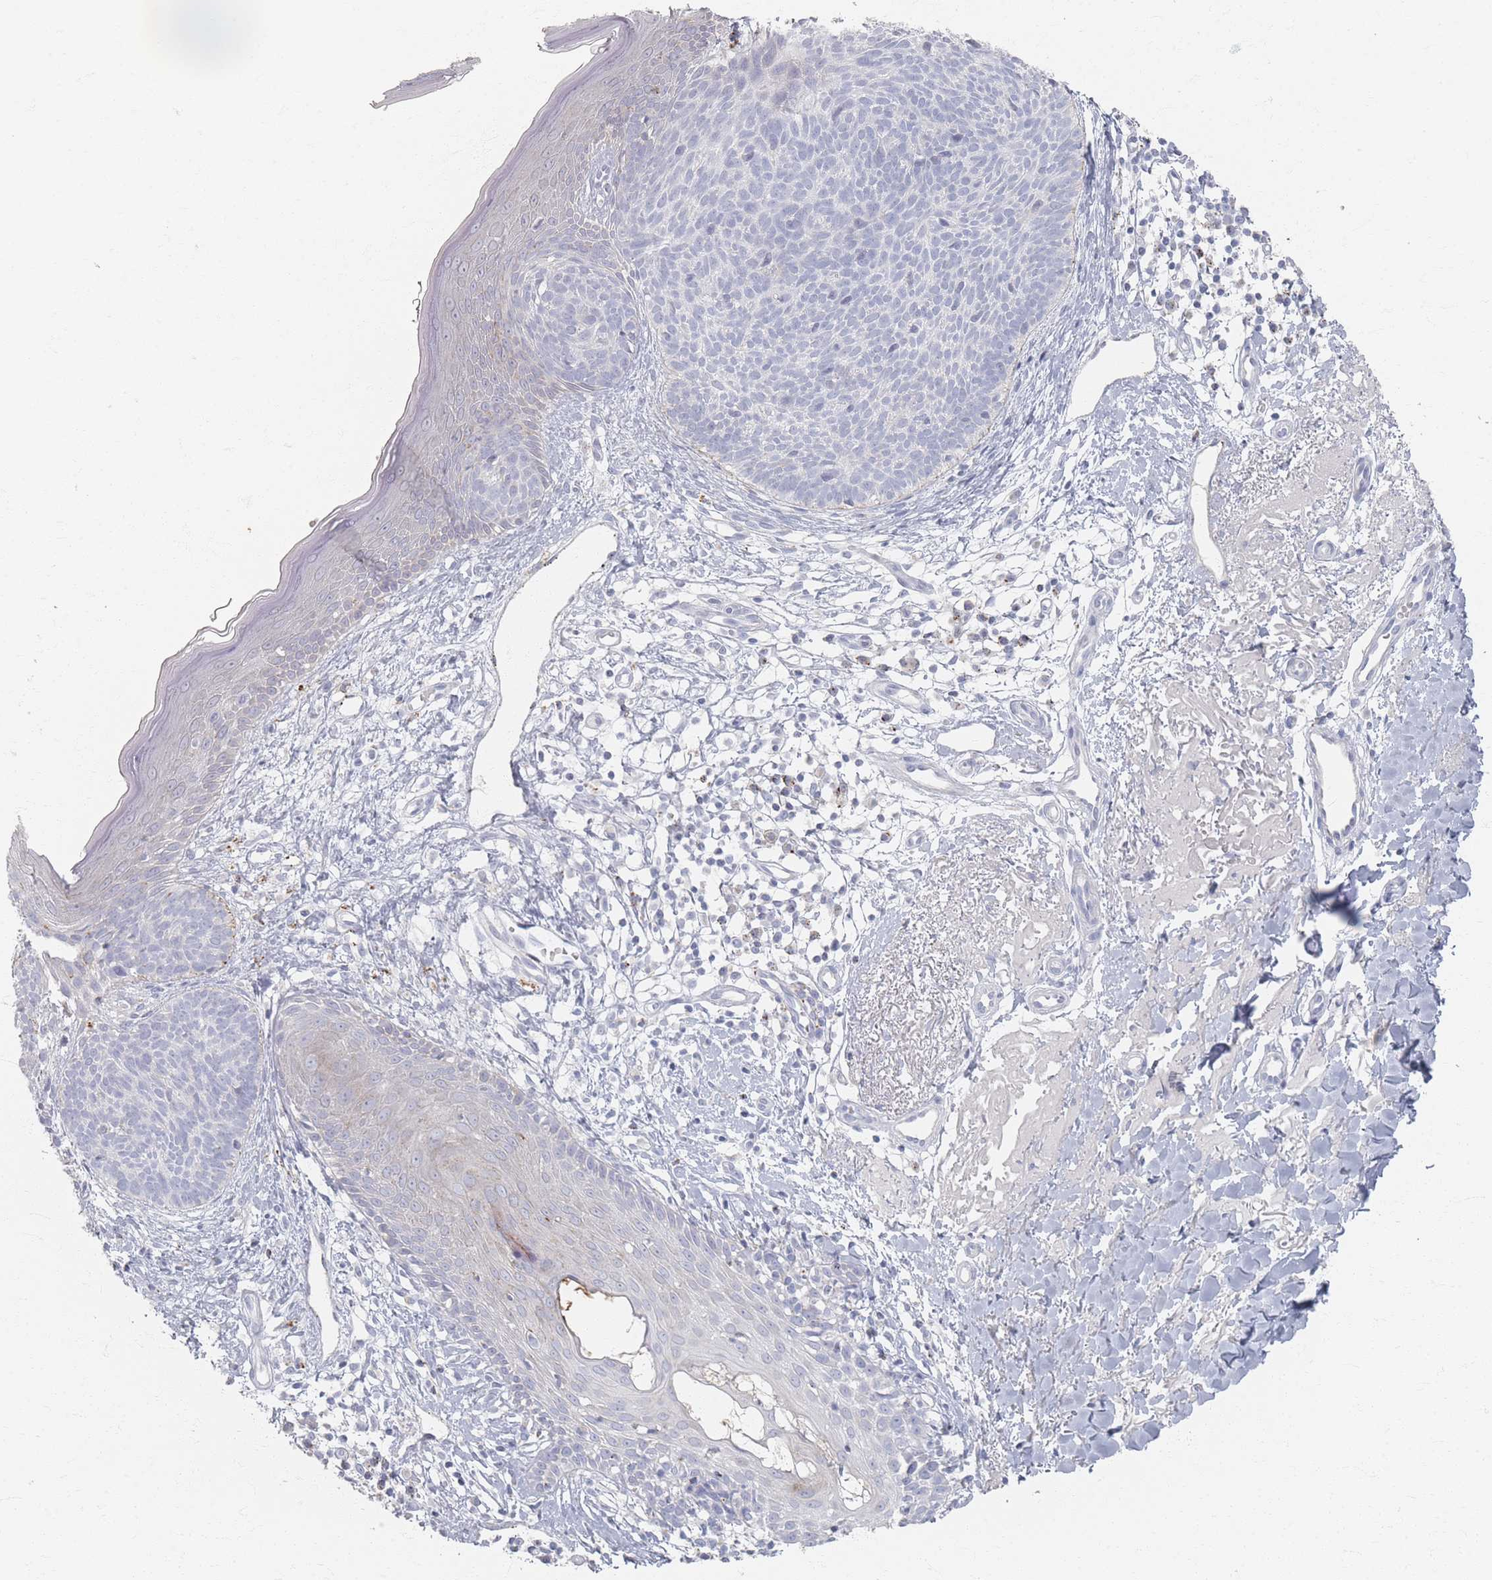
{"staining": {"intensity": "negative", "quantity": "none", "location": "none"}, "tissue": "skin cancer", "cell_type": "Tumor cells", "image_type": "cancer", "snomed": [{"axis": "morphology", "description": "Basal cell carcinoma"}, {"axis": "topography", "description": "Skin"}], "caption": "DAB immunohistochemical staining of skin basal cell carcinoma demonstrates no significant expression in tumor cells. (Stains: DAB immunohistochemistry (IHC) with hematoxylin counter stain, Microscopy: brightfield microscopy at high magnification).", "gene": "SLC2A11", "patient": {"sex": "male", "age": 84}}